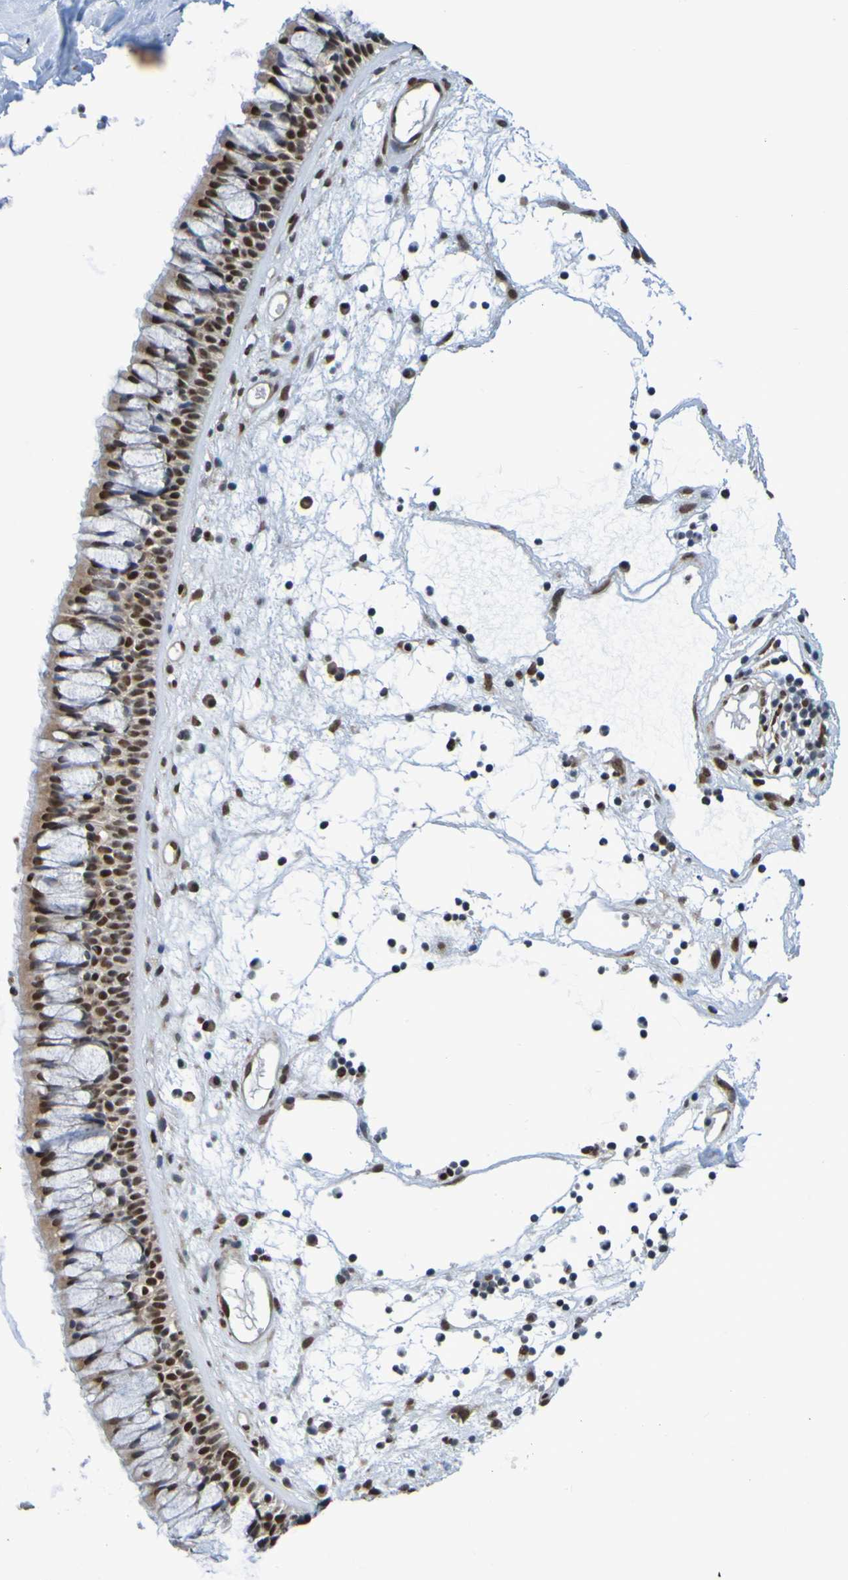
{"staining": {"intensity": "strong", "quantity": ">75%", "location": "nuclear"}, "tissue": "nasopharynx", "cell_type": "Respiratory epithelial cells", "image_type": "normal", "snomed": [{"axis": "morphology", "description": "Normal tissue, NOS"}, {"axis": "morphology", "description": "Inflammation, NOS"}, {"axis": "topography", "description": "Nasopharynx"}], "caption": "Immunohistochemistry (DAB (3,3'-diaminobenzidine)) staining of normal nasopharynx demonstrates strong nuclear protein positivity in about >75% of respiratory epithelial cells.", "gene": "HDAC2", "patient": {"sex": "male", "age": 48}}